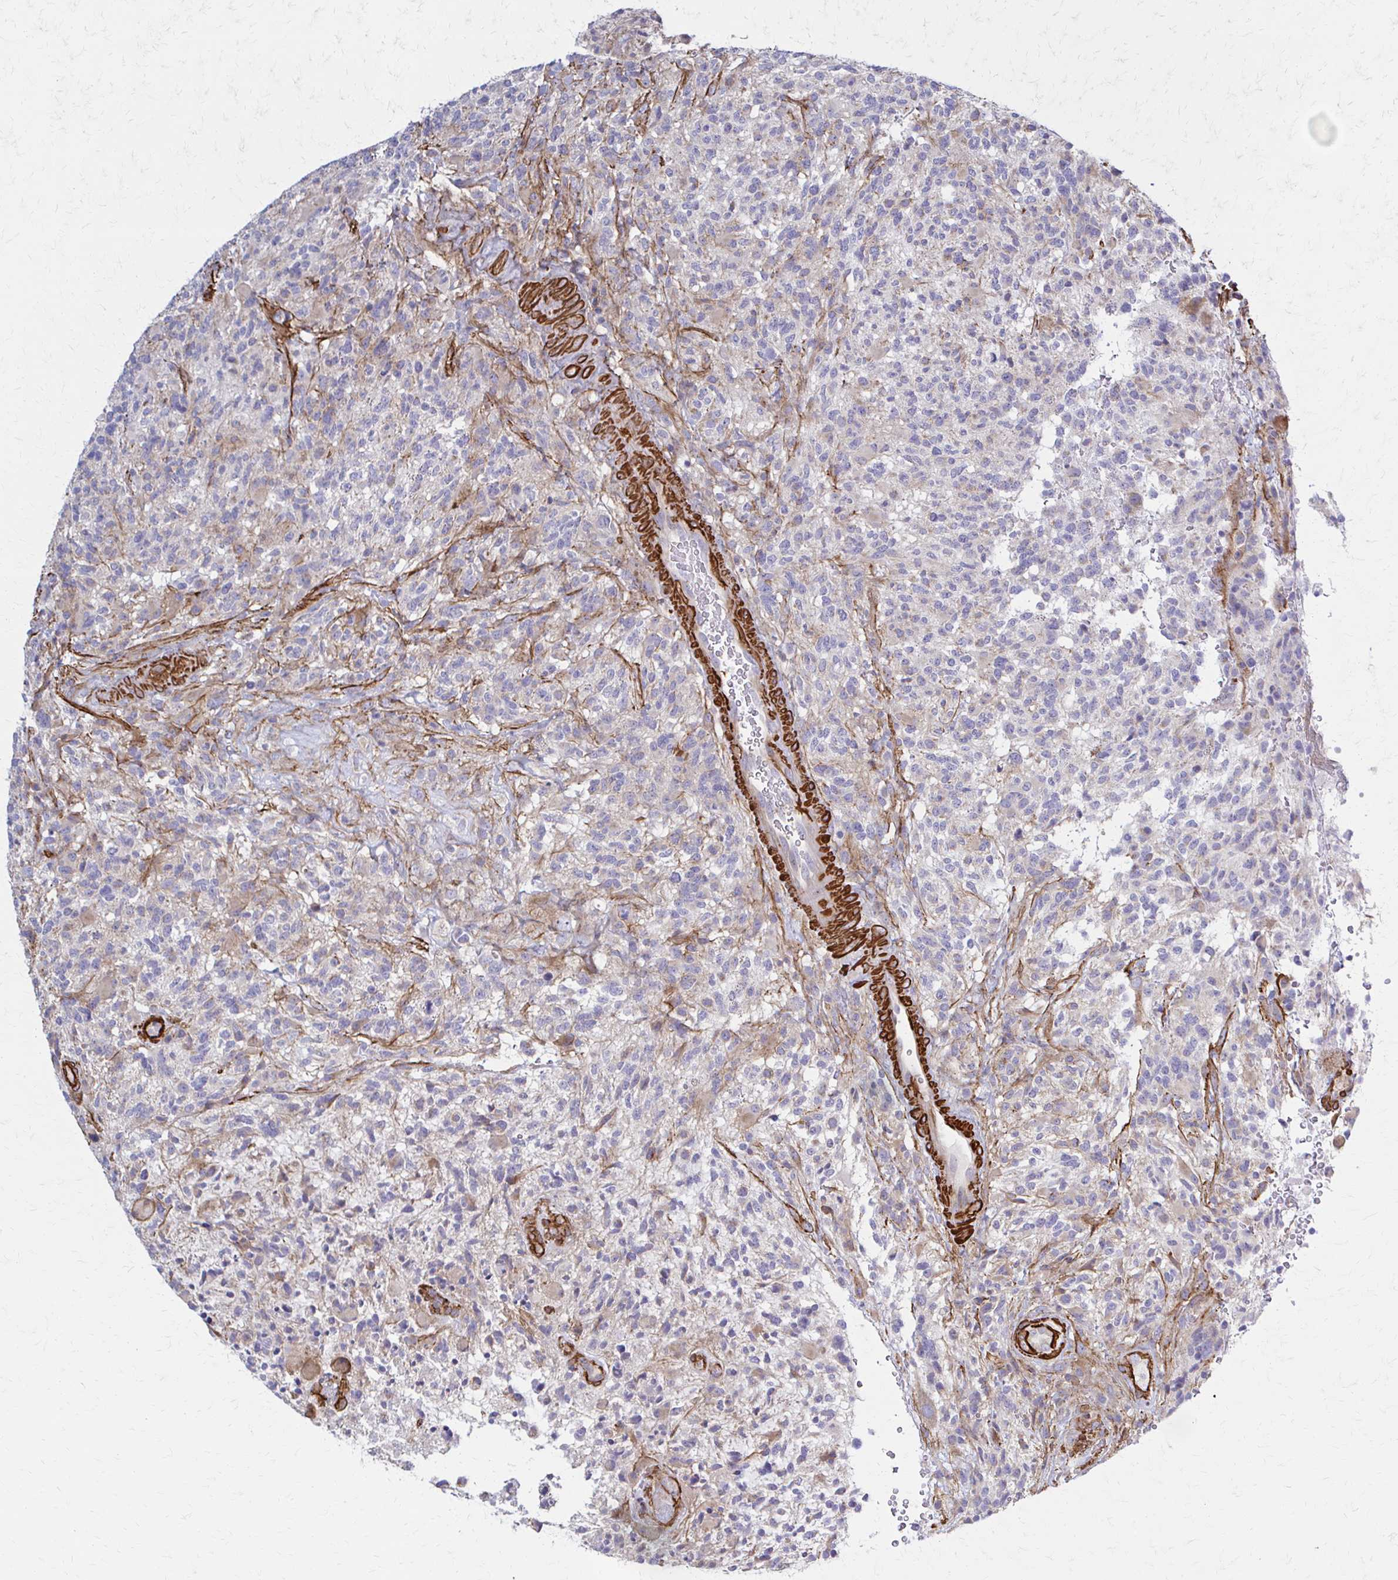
{"staining": {"intensity": "negative", "quantity": "none", "location": "none"}, "tissue": "glioma", "cell_type": "Tumor cells", "image_type": "cancer", "snomed": [{"axis": "morphology", "description": "Glioma, malignant, High grade"}, {"axis": "topography", "description": "Brain"}], "caption": "Tumor cells show no significant staining in malignant glioma (high-grade).", "gene": "TIMMDC1", "patient": {"sex": "female", "age": 71}}